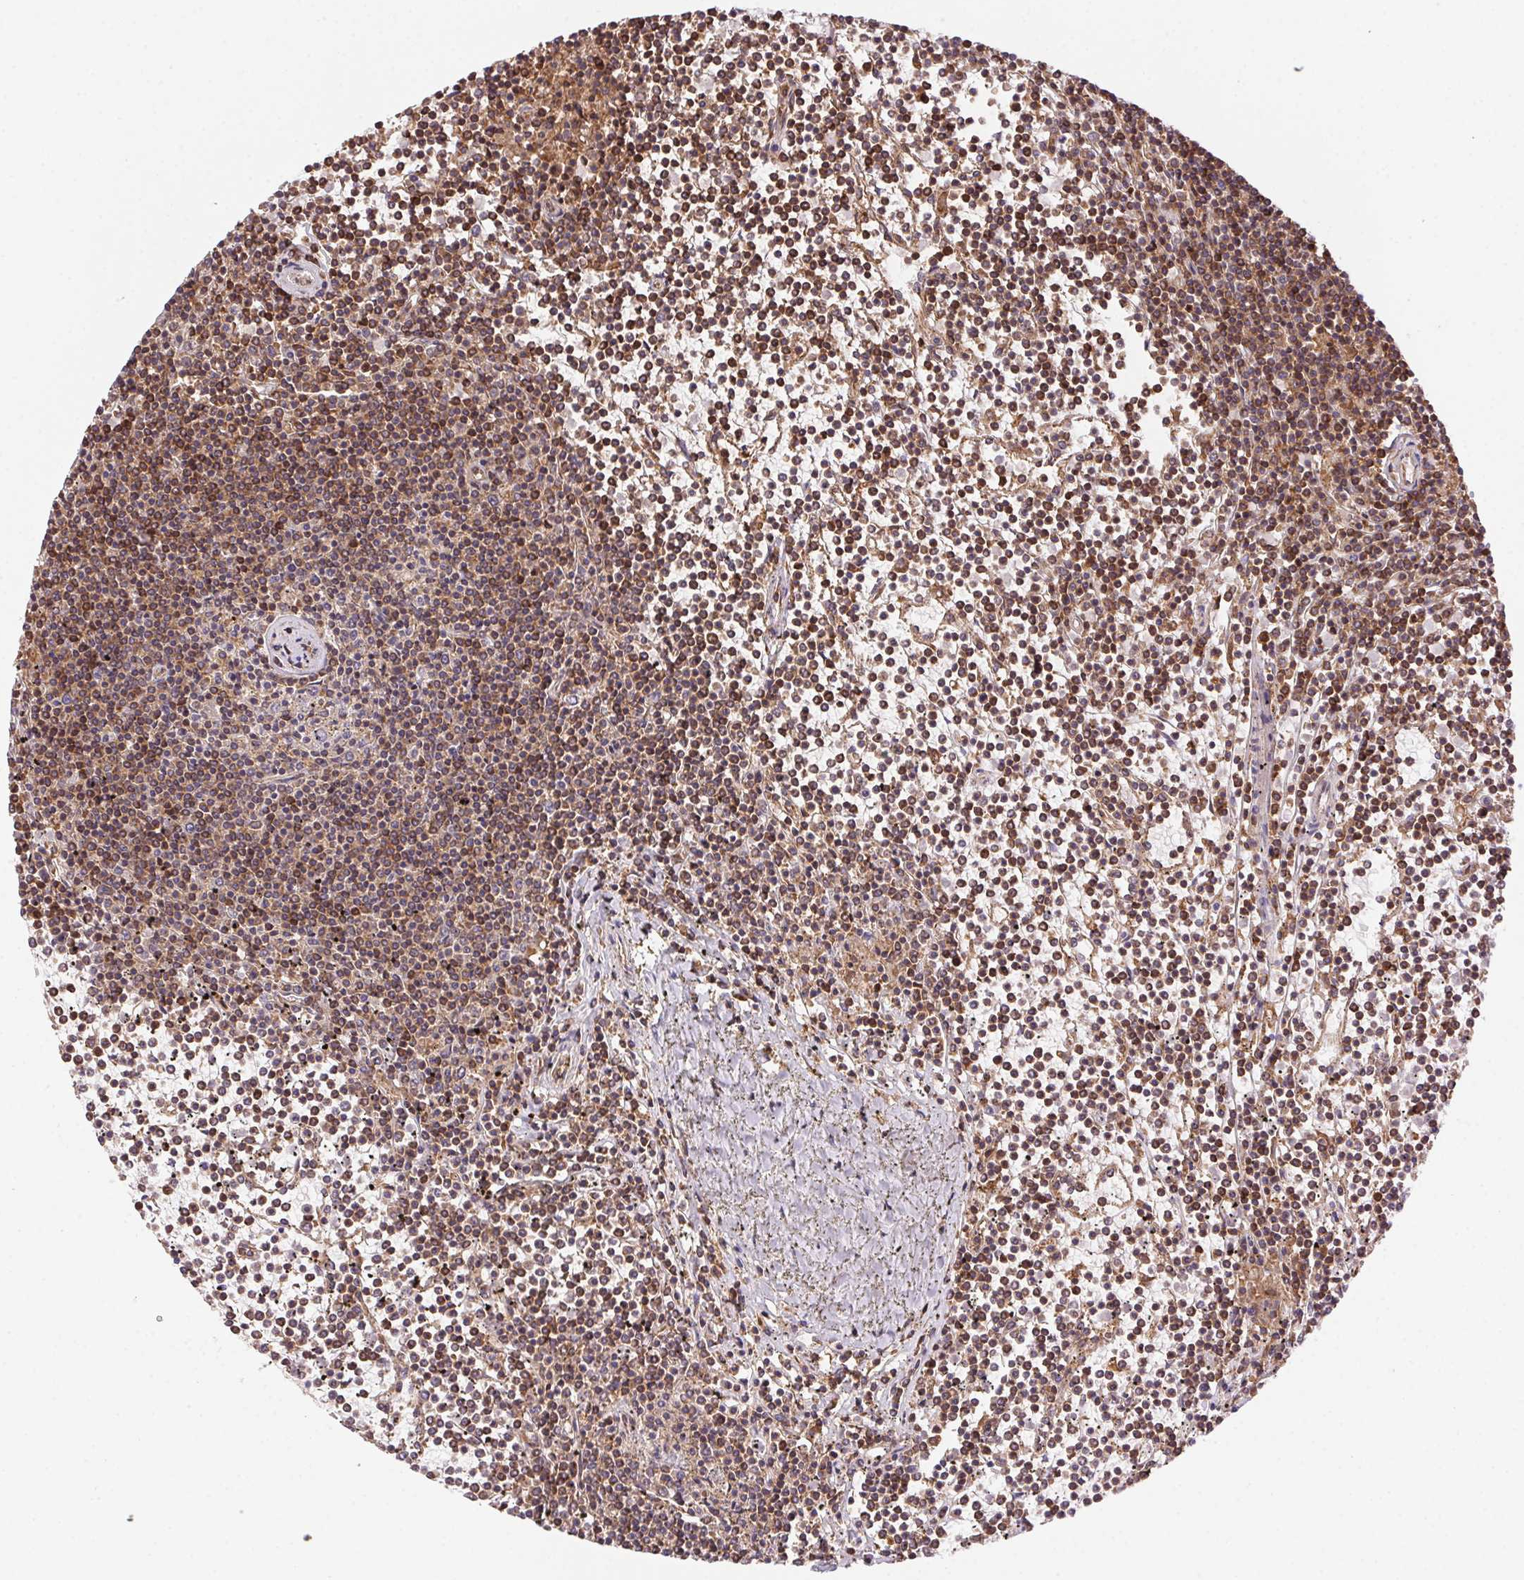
{"staining": {"intensity": "moderate", "quantity": ">75%", "location": "cytoplasmic/membranous,nuclear"}, "tissue": "lymphoma", "cell_type": "Tumor cells", "image_type": "cancer", "snomed": [{"axis": "morphology", "description": "Malignant lymphoma, non-Hodgkin's type, Low grade"}, {"axis": "topography", "description": "Spleen"}], "caption": "Immunohistochemical staining of lymphoma exhibits moderate cytoplasmic/membranous and nuclear protein expression in approximately >75% of tumor cells. (DAB IHC, brown staining for protein, blue staining for nuclei).", "gene": "MEX3D", "patient": {"sex": "female", "age": 19}}